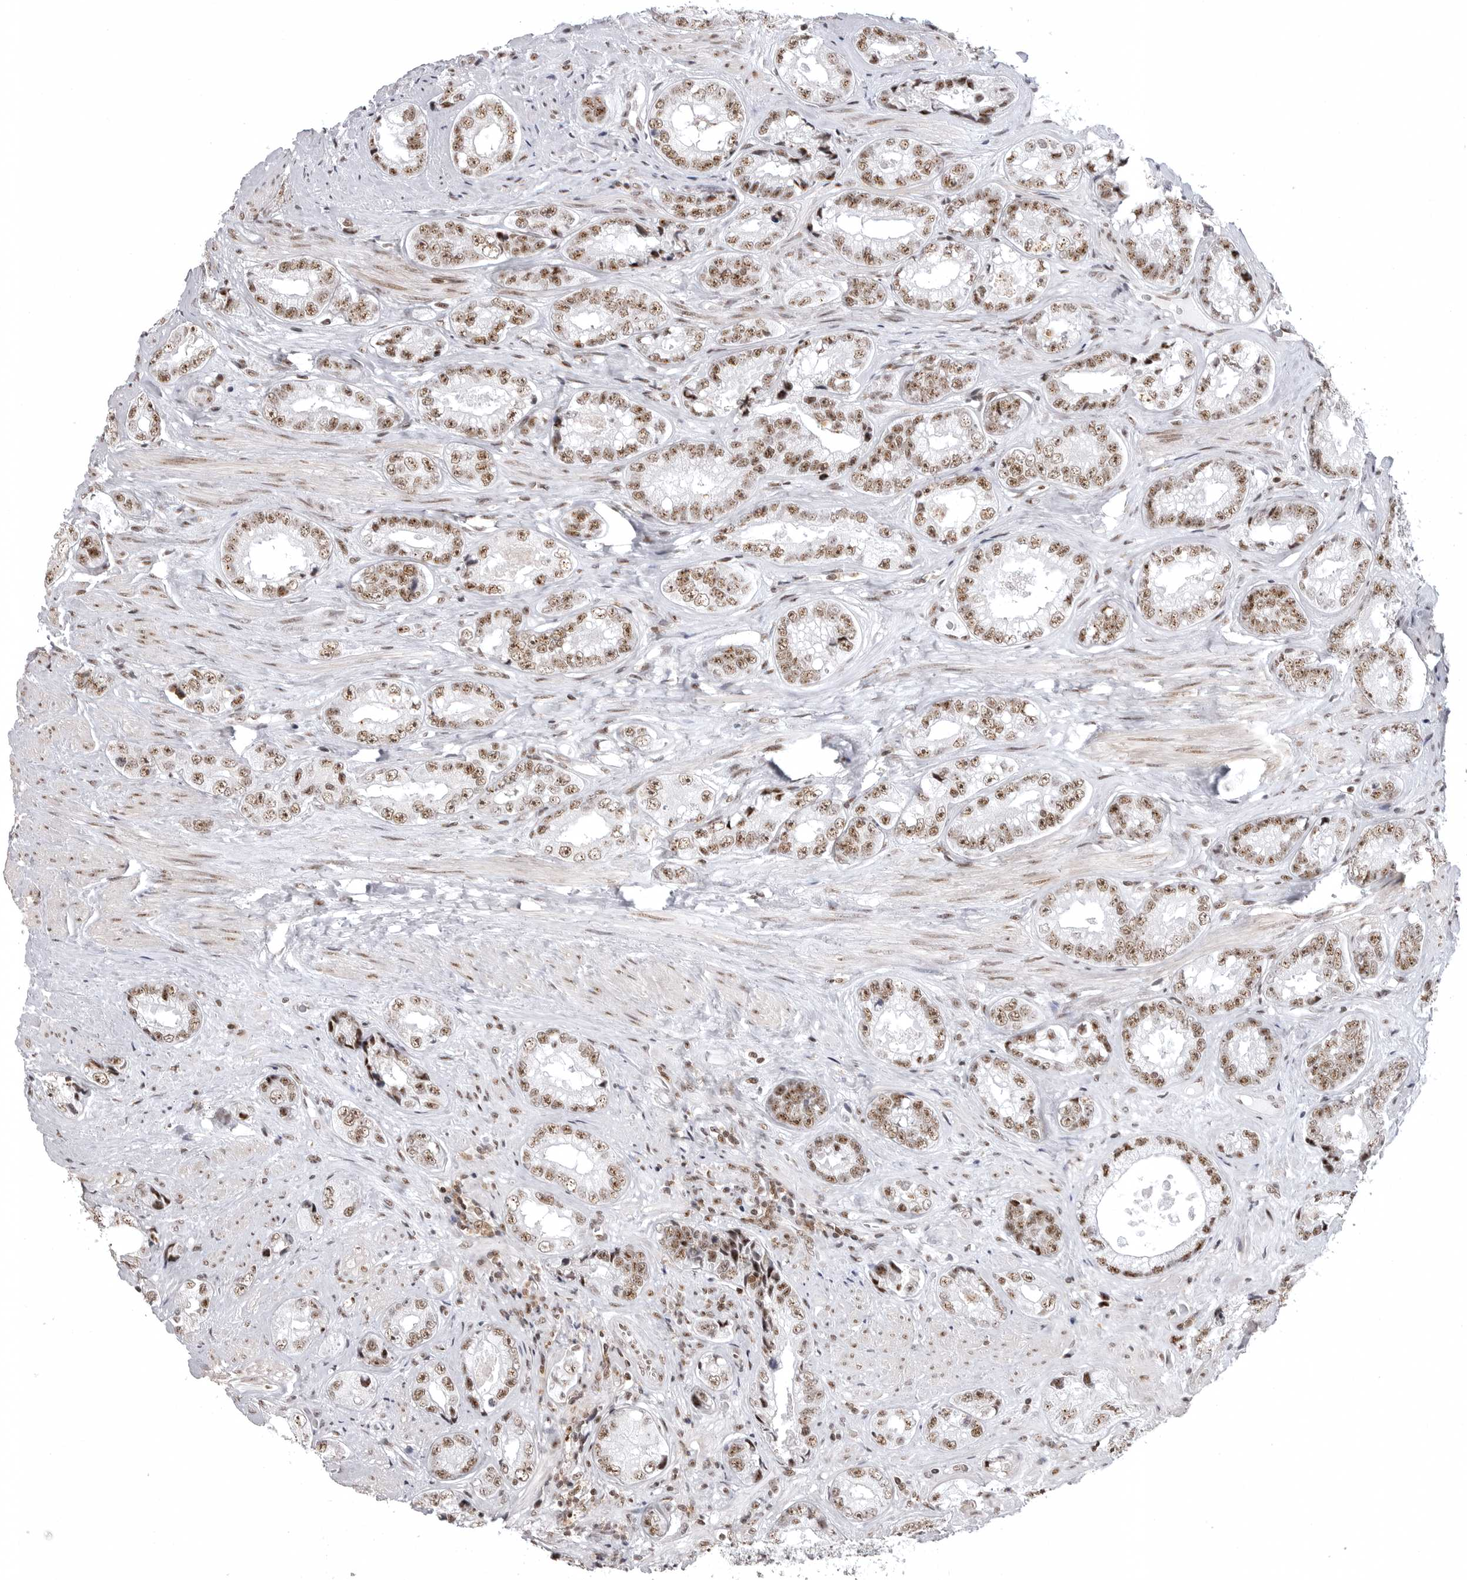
{"staining": {"intensity": "moderate", "quantity": ">75%", "location": "nuclear"}, "tissue": "prostate cancer", "cell_type": "Tumor cells", "image_type": "cancer", "snomed": [{"axis": "morphology", "description": "Adenocarcinoma, High grade"}, {"axis": "topography", "description": "Prostate"}], "caption": "Immunohistochemical staining of prostate cancer reveals medium levels of moderate nuclear protein positivity in approximately >75% of tumor cells. Nuclei are stained in blue.", "gene": "WRAP53", "patient": {"sex": "male", "age": 61}}